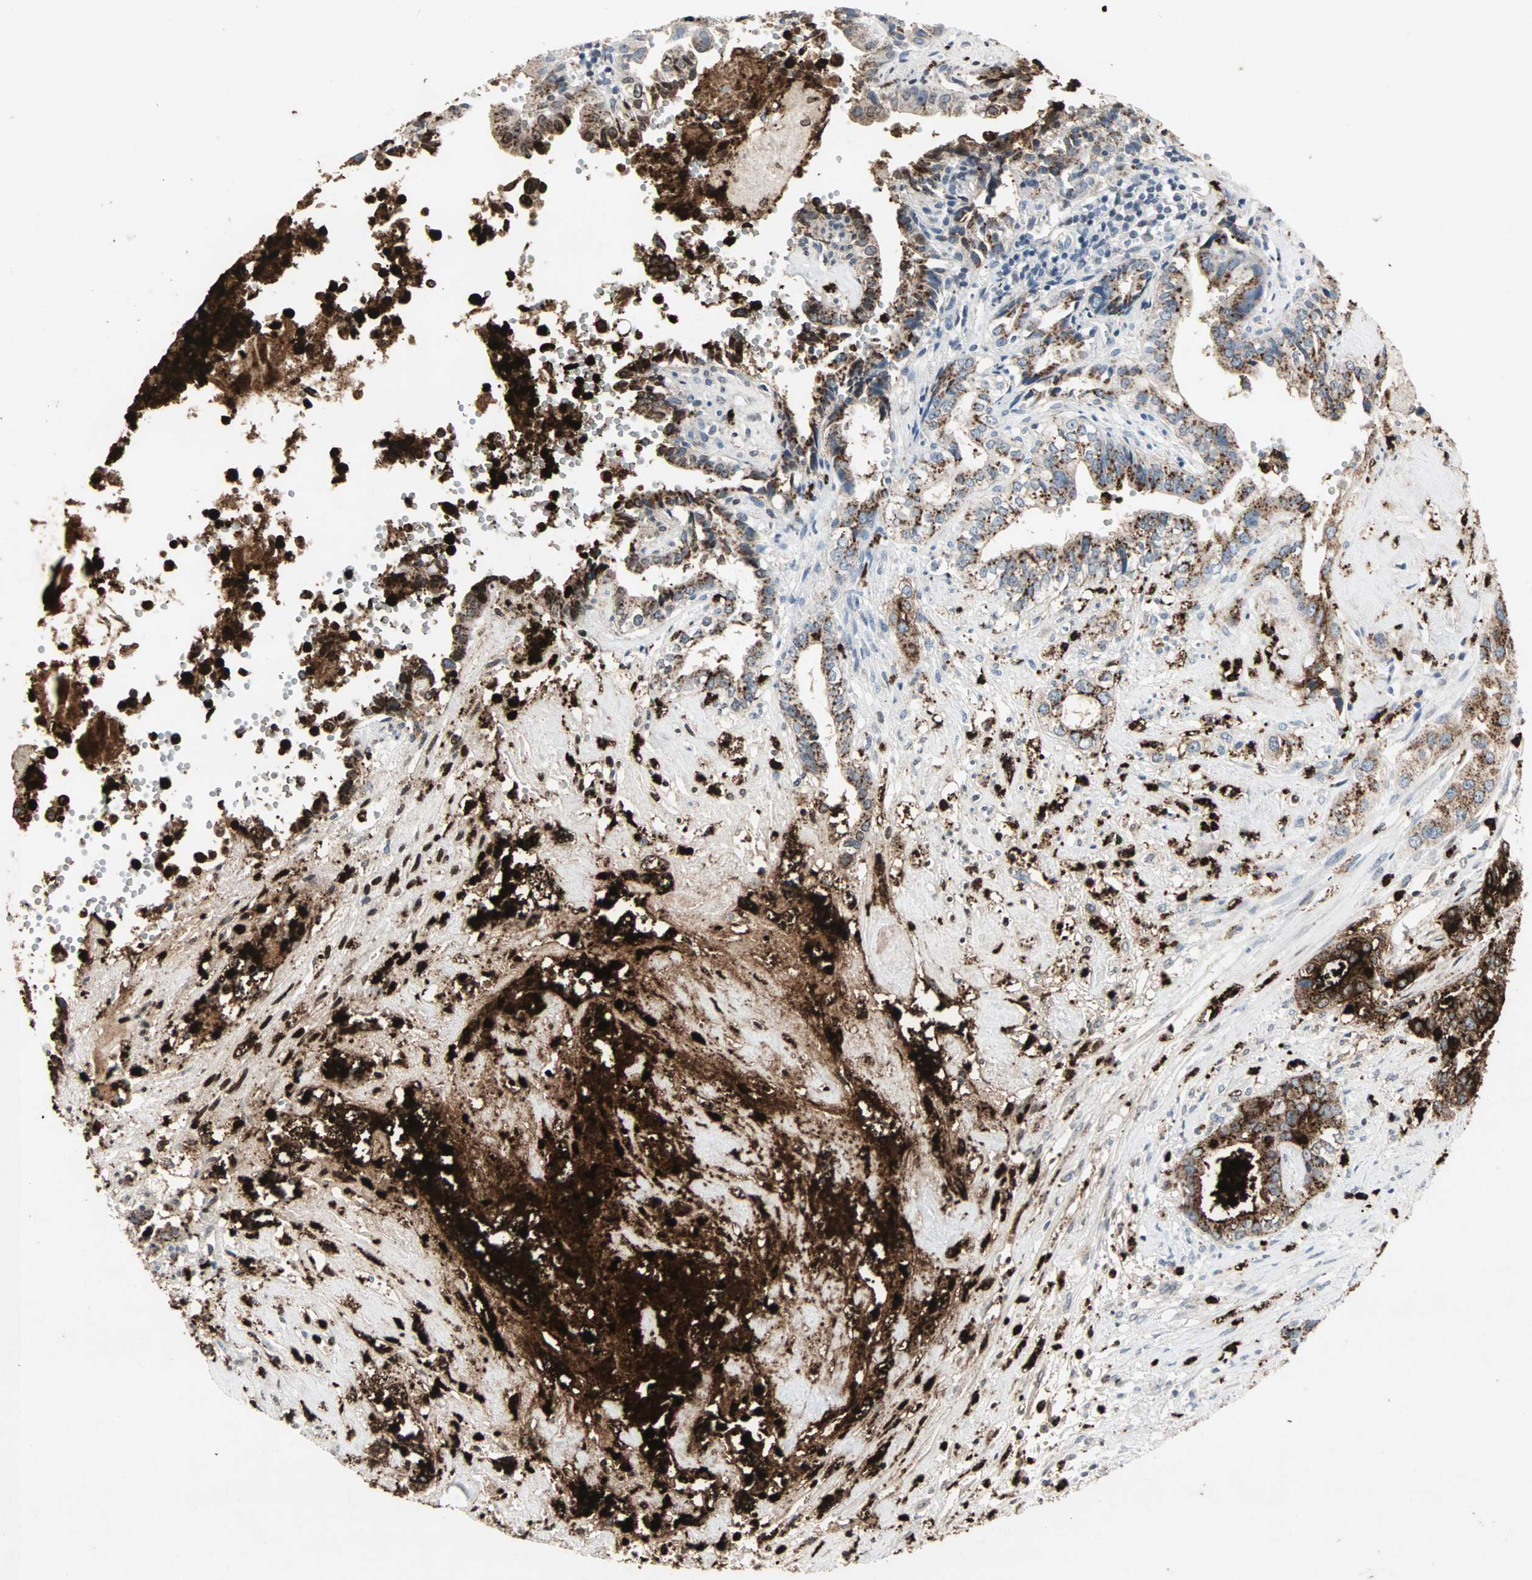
{"staining": {"intensity": "strong", "quantity": ">75%", "location": "cytoplasmic/membranous"}, "tissue": "liver cancer", "cell_type": "Tumor cells", "image_type": "cancer", "snomed": [{"axis": "morphology", "description": "Cholangiocarcinoma"}, {"axis": "topography", "description": "Liver"}], "caption": "IHC of human liver cholangiocarcinoma shows high levels of strong cytoplasmic/membranous expression in about >75% of tumor cells.", "gene": "CEACAM6", "patient": {"sex": "female", "age": 61}}